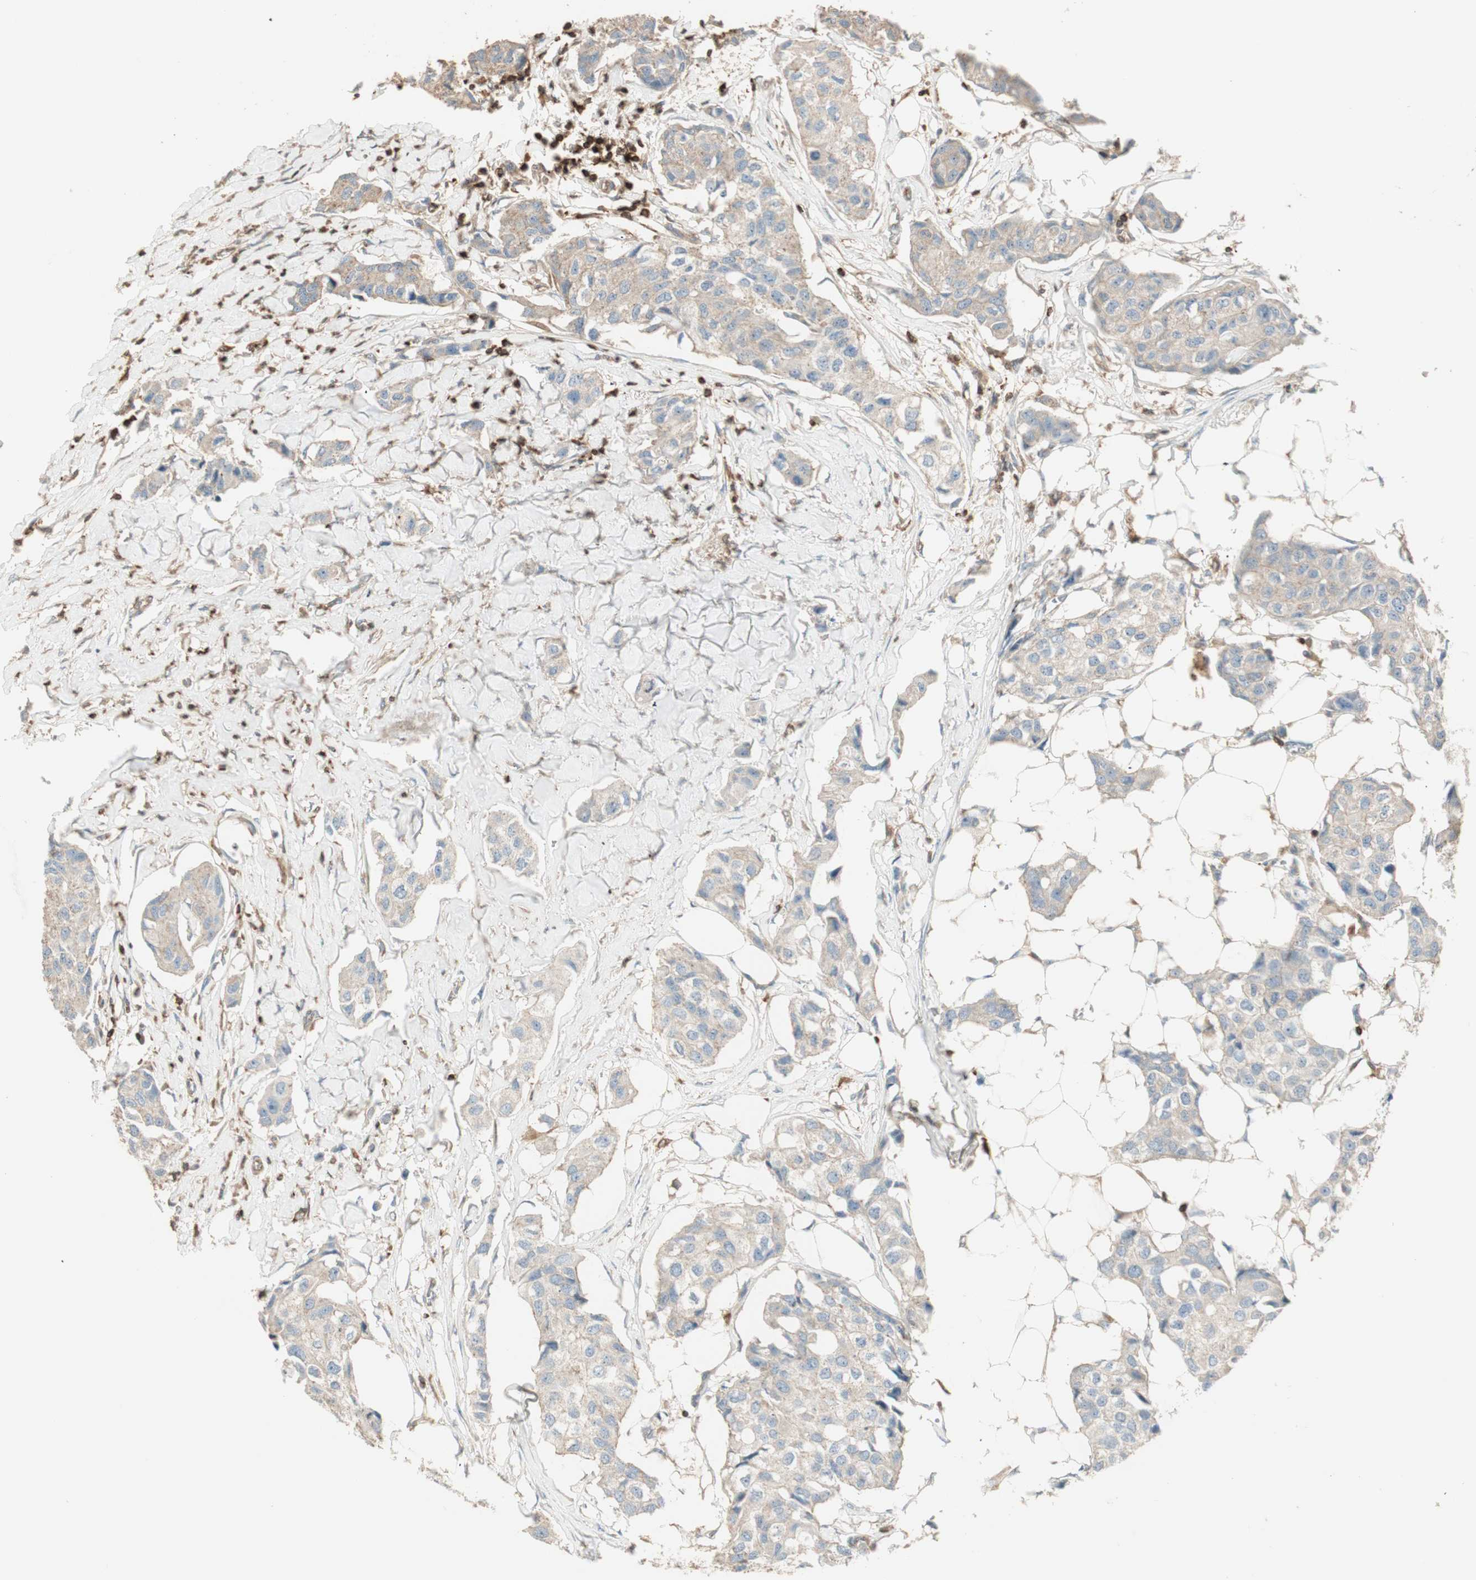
{"staining": {"intensity": "weak", "quantity": ">75%", "location": "cytoplasmic/membranous"}, "tissue": "breast cancer", "cell_type": "Tumor cells", "image_type": "cancer", "snomed": [{"axis": "morphology", "description": "Duct carcinoma"}, {"axis": "topography", "description": "Breast"}], "caption": "Breast cancer tissue exhibits weak cytoplasmic/membranous positivity in about >75% of tumor cells", "gene": "CRLF3", "patient": {"sex": "female", "age": 80}}